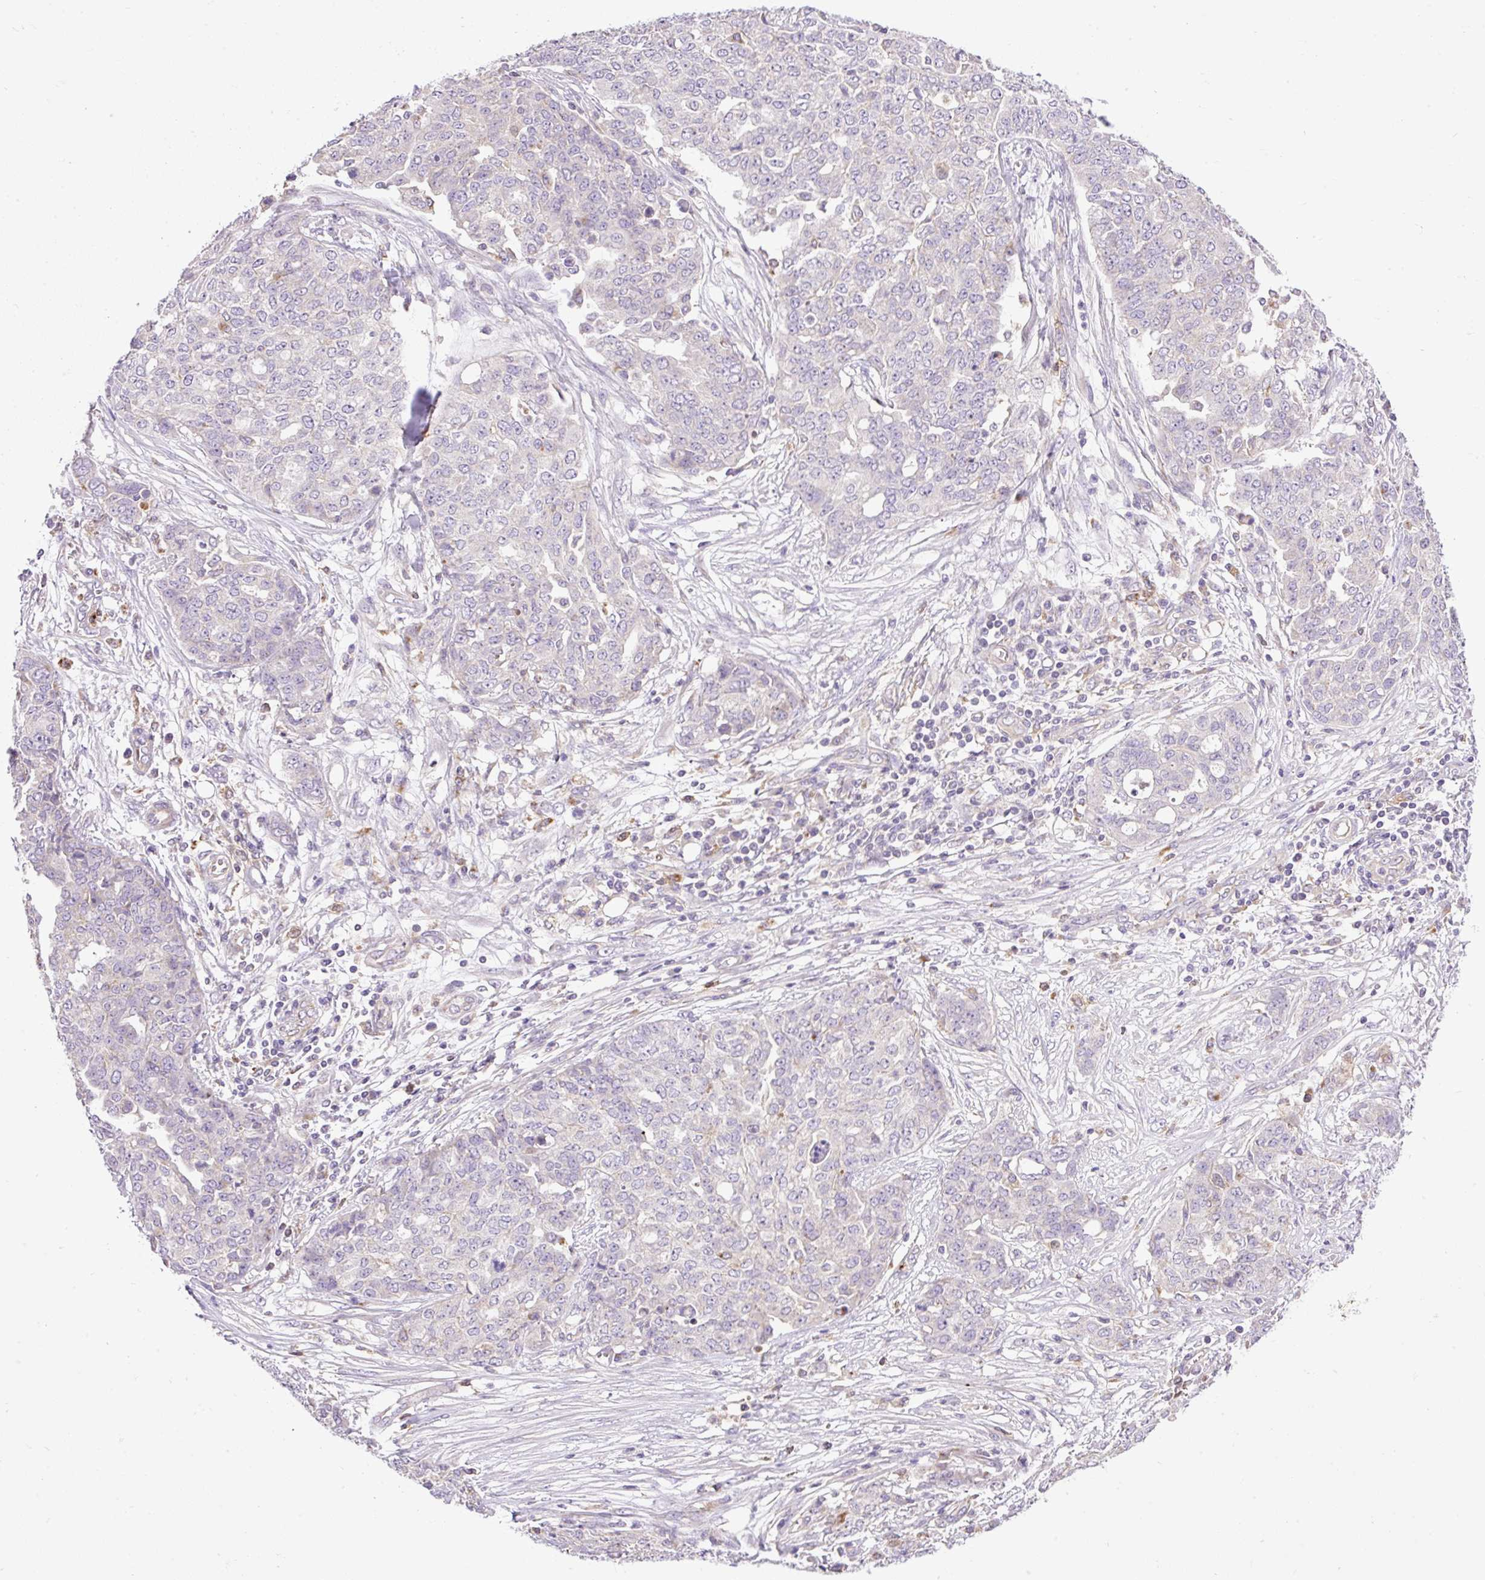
{"staining": {"intensity": "negative", "quantity": "none", "location": "none"}, "tissue": "ovarian cancer", "cell_type": "Tumor cells", "image_type": "cancer", "snomed": [{"axis": "morphology", "description": "Cystadenocarcinoma, serous, NOS"}, {"axis": "topography", "description": "Soft tissue"}, {"axis": "topography", "description": "Ovary"}], "caption": "This is a micrograph of IHC staining of ovarian cancer (serous cystadenocarcinoma), which shows no positivity in tumor cells. Brightfield microscopy of IHC stained with DAB (brown) and hematoxylin (blue), captured at high magnification.", "gene": "HEXB", "patient": {"sex": "female", "age": 57}}